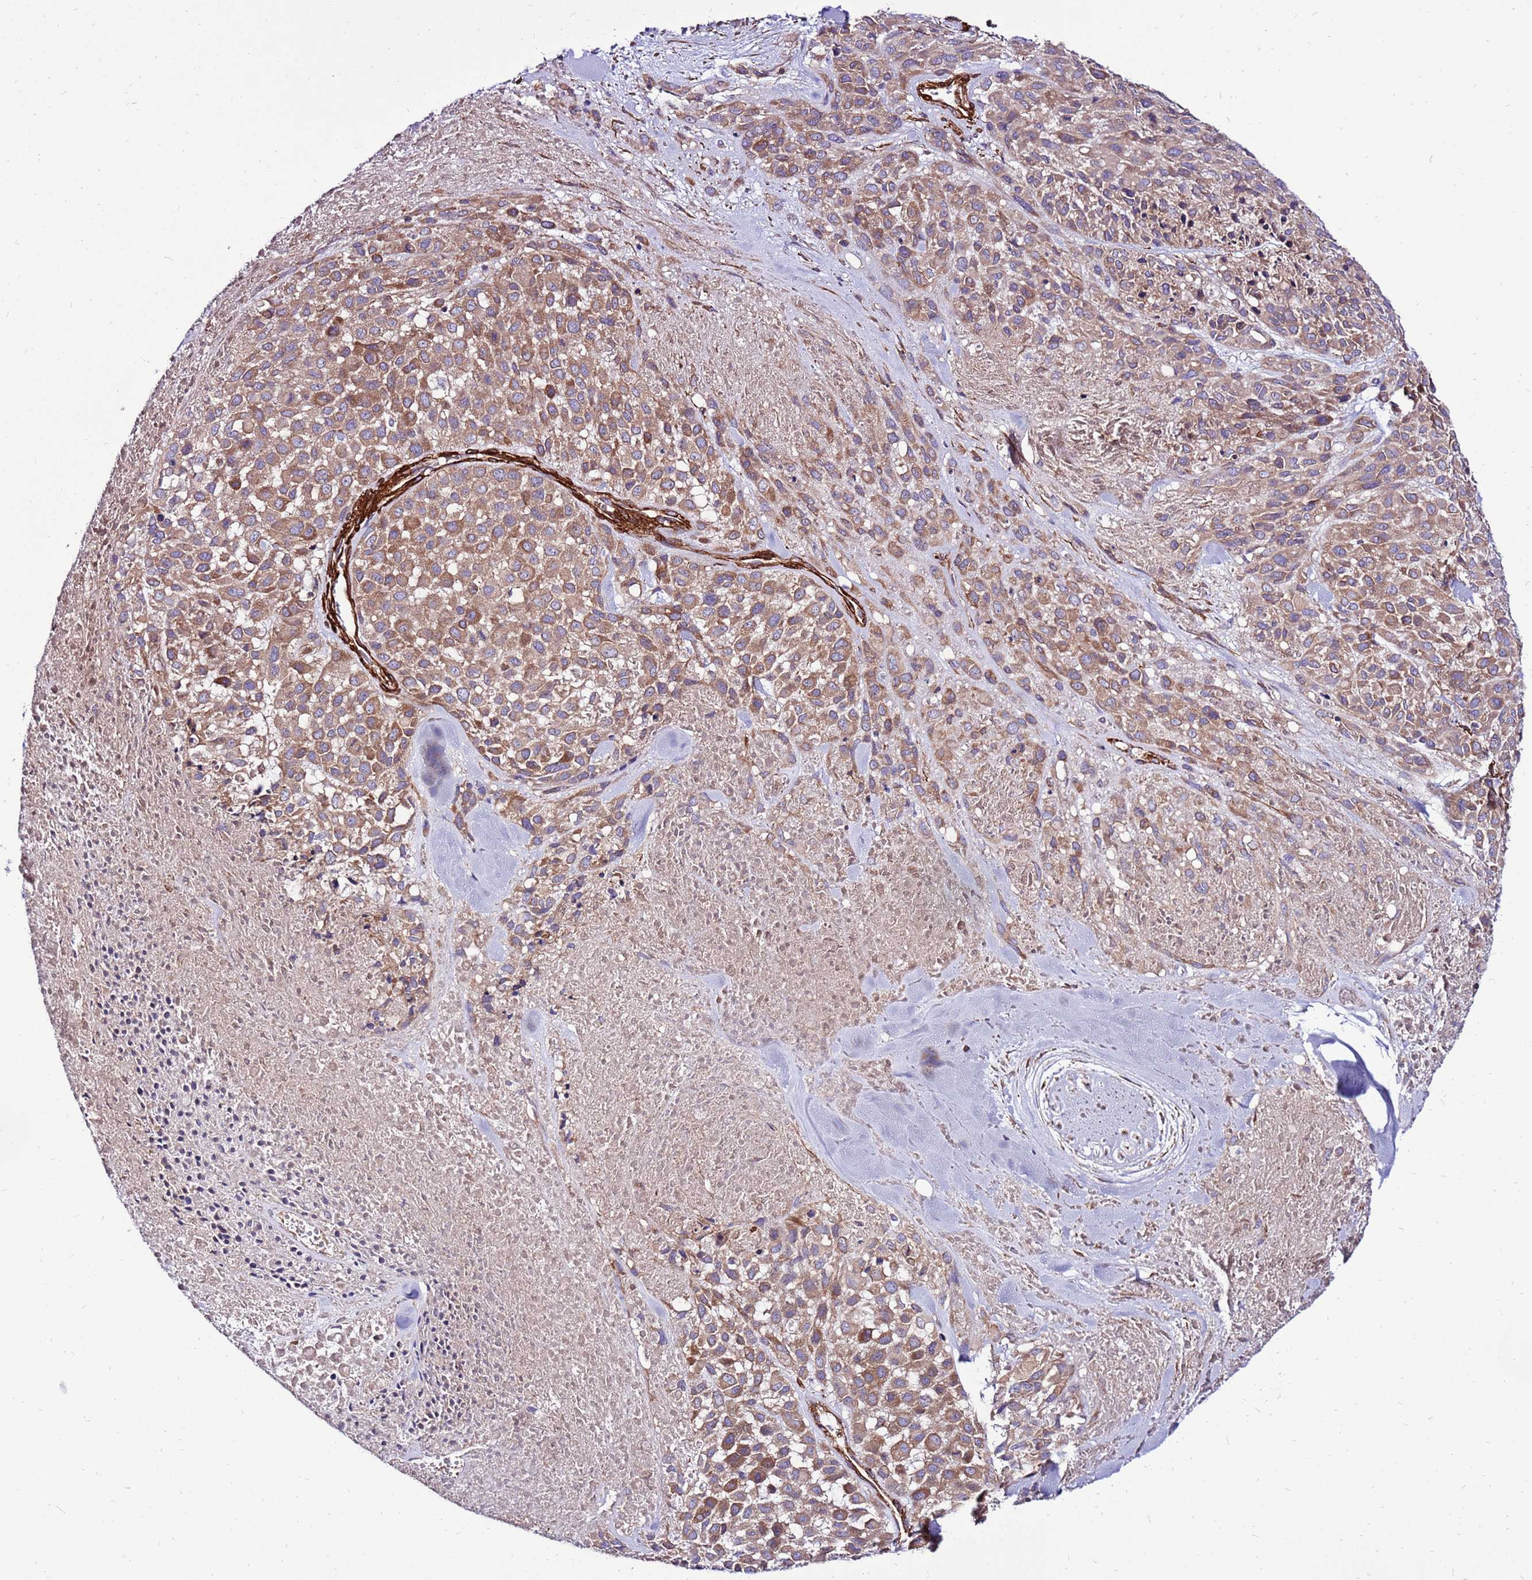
{"staining": {"intensity": "moderate", "quantity": ">75%", "location": "cytoplasmic/membranous"}, "tissue": "melanoma", "cell_type": "Tumor cells", "image_type": "cancer", "snomed": [{"axis": "morphology", "description": "Malignant melanoma, Metastatic site"}, {"axis": "topography", "description": "Skin"}], "caption": "Melanoma stained for a protein shows moderate cytoplasmic/membranous positivity in tumor cells.", "gene": "EI24", "patient": {"sex": "female", "age": 81}}